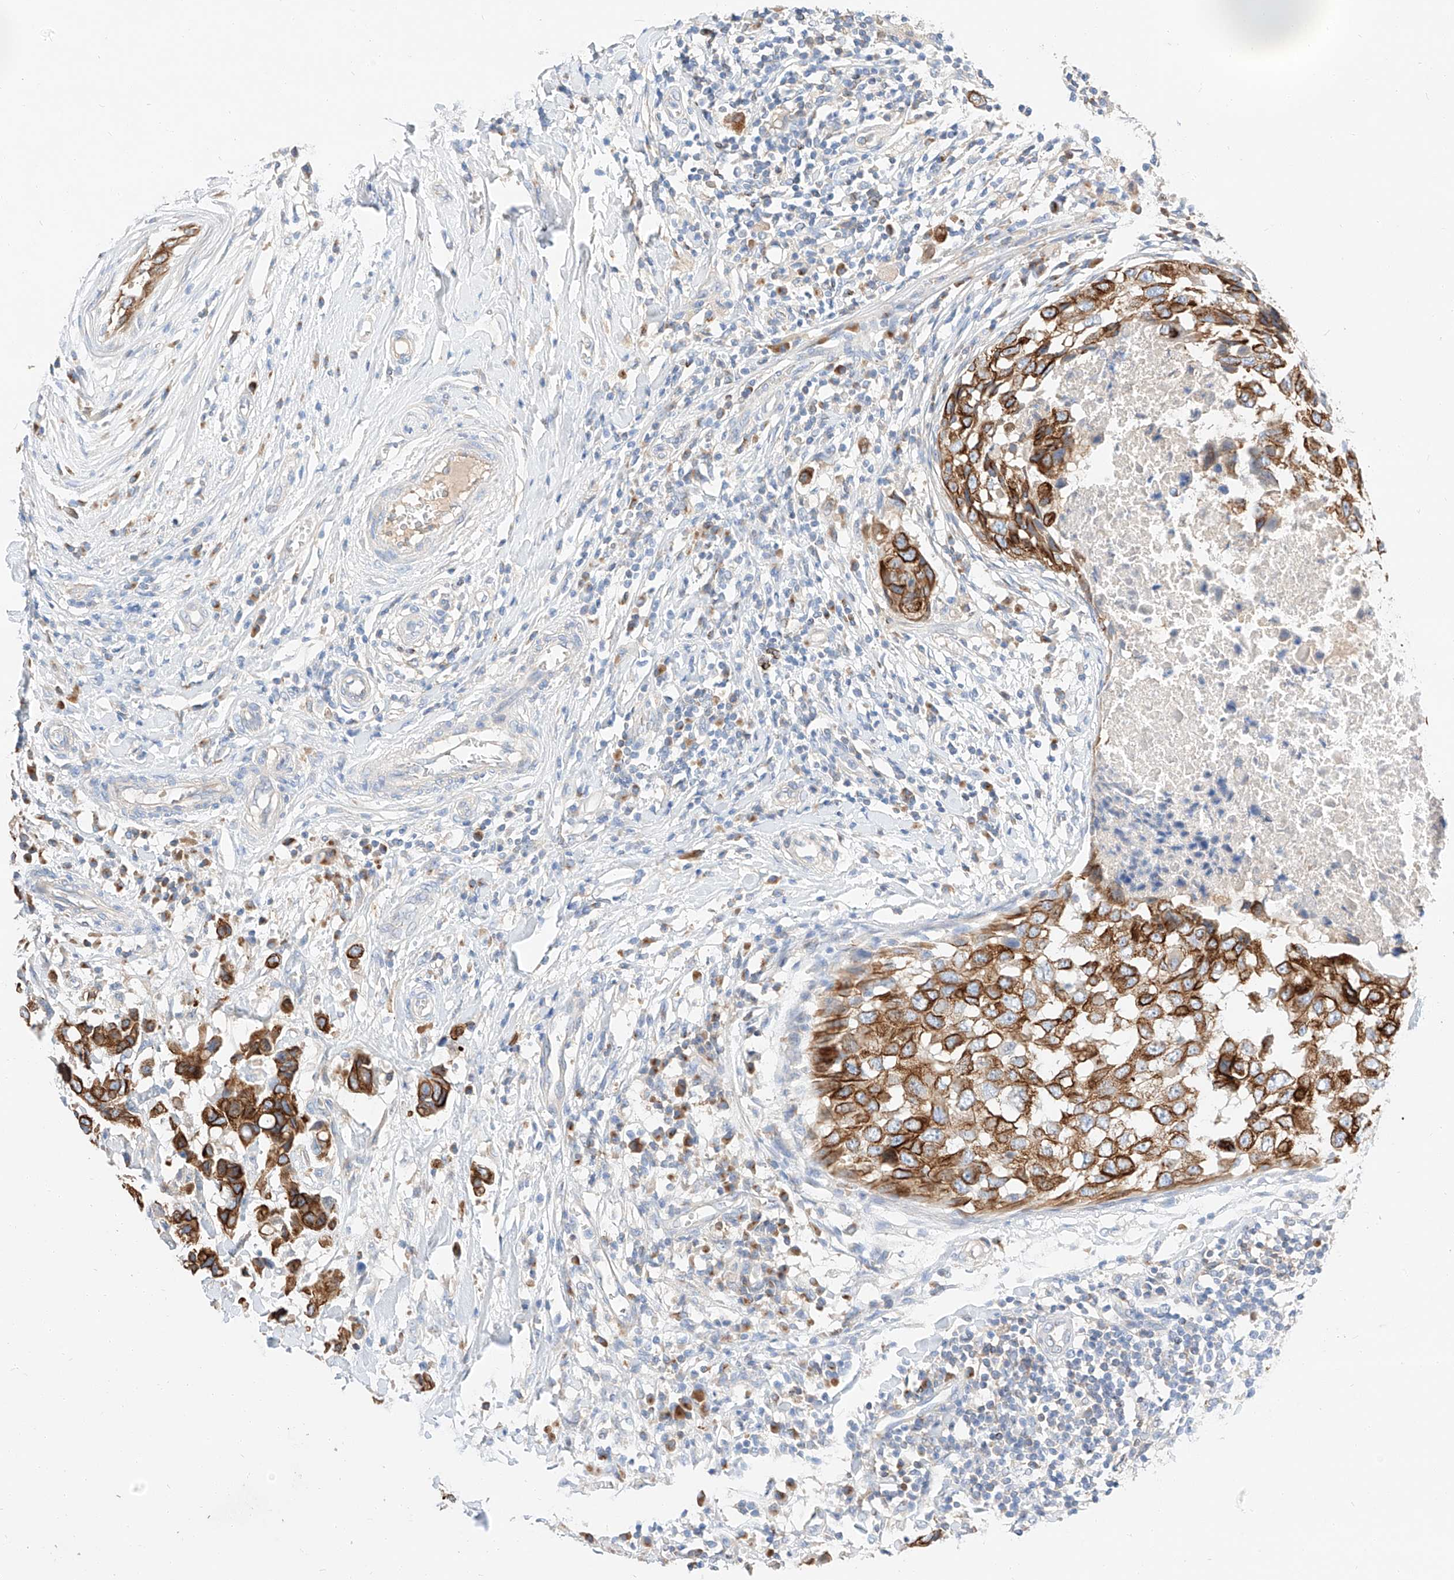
{"staining": {"intensity": "strong", "quantity": ">75%", "location": "cytoplasmic/membranous"}, "tissue": "breast cancer", "cell_type": "Tumor cells", "image_type": "cancer", "snomed": [{"axis": "morphology", "description": "Duct carcinoma"}, {"axis": "topography", "description": "Breast"}], "caption": "Immunohistochemistry (IHC) histopathology image of human breast cancer stained for a protein (brown), which exhibits high levels of strong cytoplasmic/membranous expression in approximately >75% of tumor cells.", "gene": "MAP7", "patient": {"sex": "female", "age": 27}}